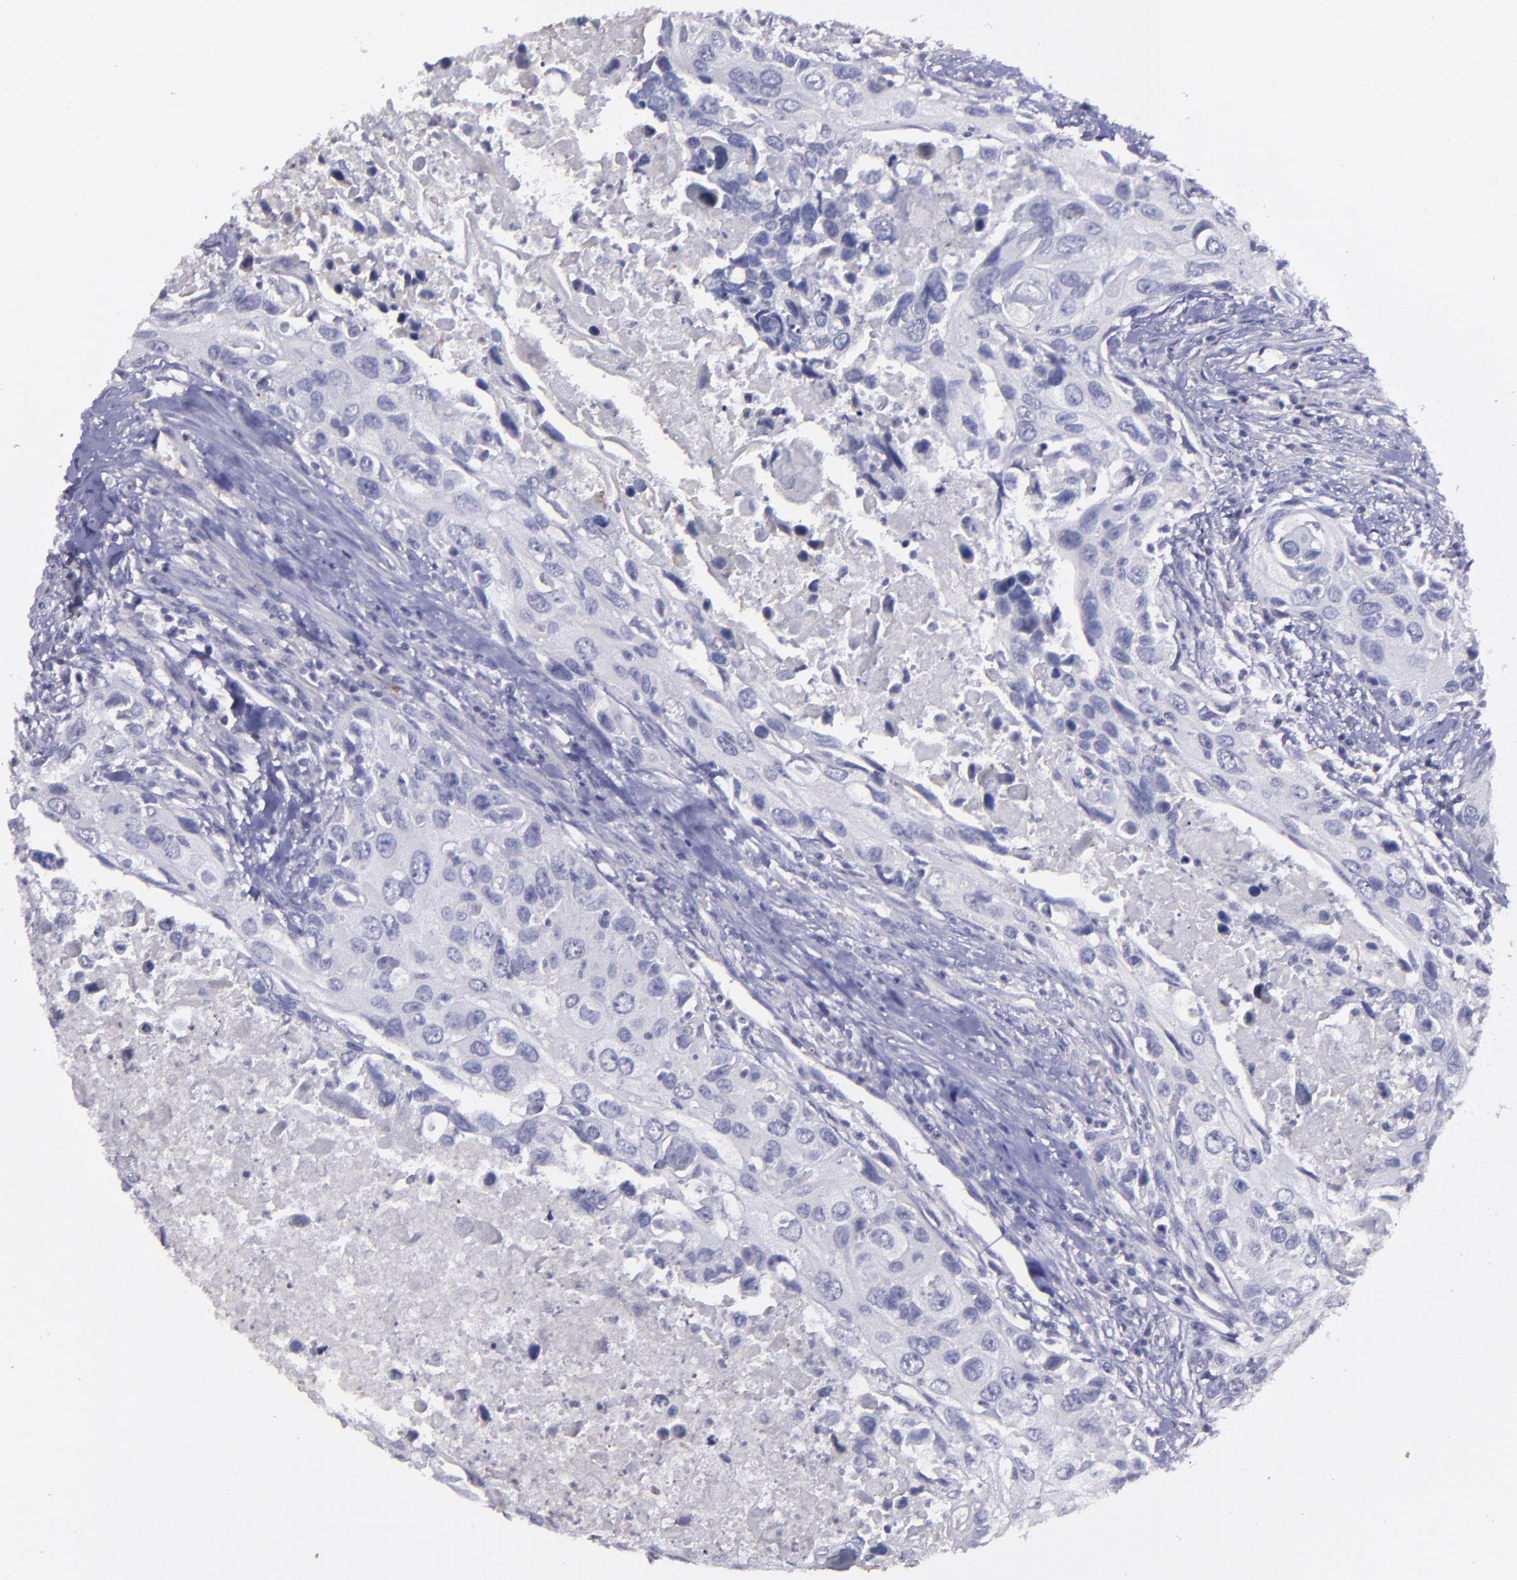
{"staining": {"intensity": "negative", "quantity": "none", "location": "none"}, "tissue": "urothelial cancer", "cell_type": "Tumor cells", "image_type": "cancer", "snomed": [{"axis": "morphology", "description": "Urothelial carcinoma, High grade"}, {"axis": "topography", "description": "Urinary bladder"}], "caption": "A histopathology image of human urothelial cancer is negative for staining in tumor cells.", "gene": "MASP1", "patient": {"sex": "male", "age": 71}}